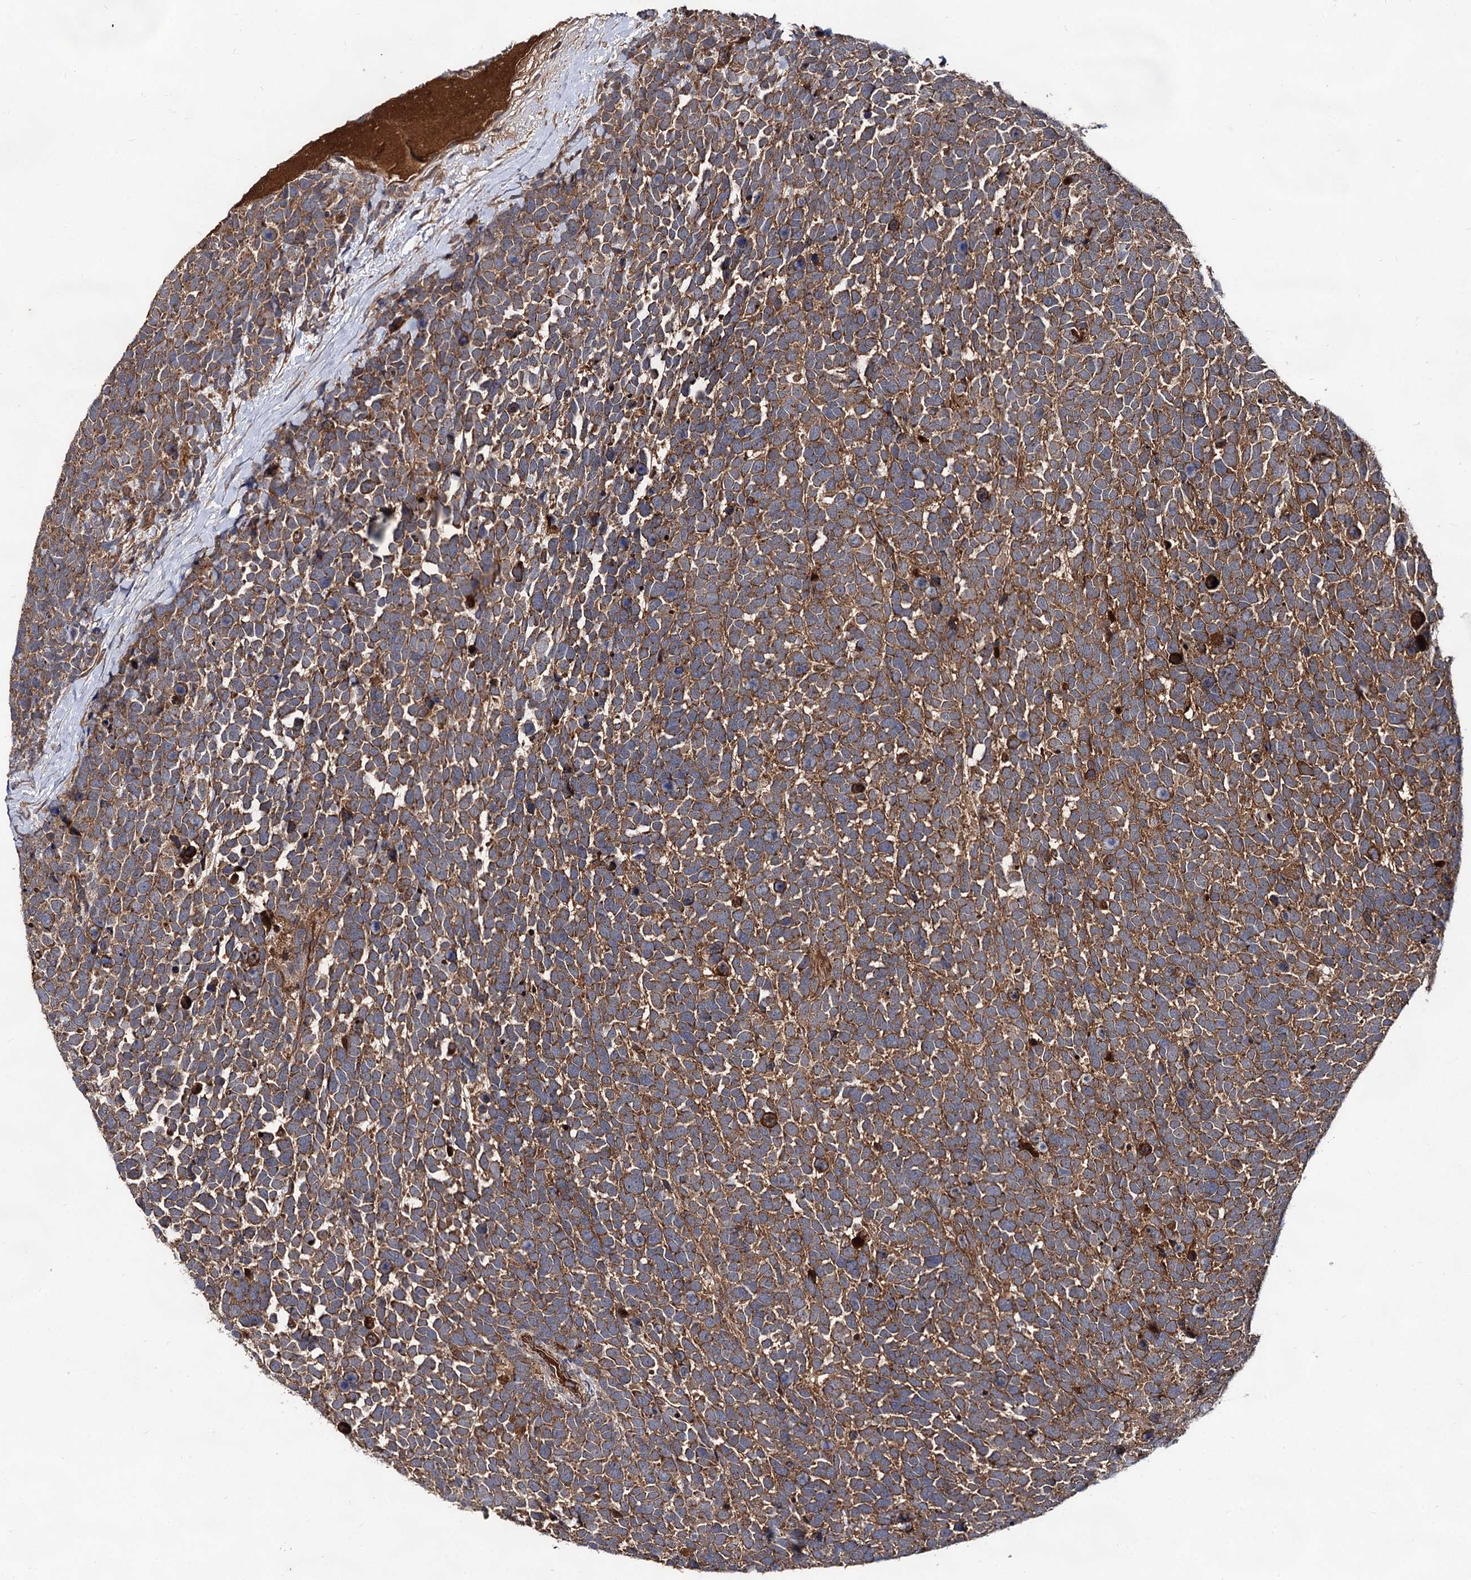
{"staining": {"intensity": "moderate", "quantity": ">75%", "location": "cytoplasmic/membranous"}, "tissue": "urothelial cancer", "cell_type": "Tumor cells", "image_type": "cancer", "snomed": [{"axis": "morphology", "description": "Urothelial carcinoma, High grade"}, {"axis": "topography", "description": "Urinary bladder"}], "caption": "Tumor cells exhibit moderate cytoplasmic/membranous staining in approximately >75% of cells in high-grade urothelial carcinoma. (IHC, brightfield microscopy, high magnification).", "gene": "TEX9", "patient": {"sex": "female", "age": 82}}